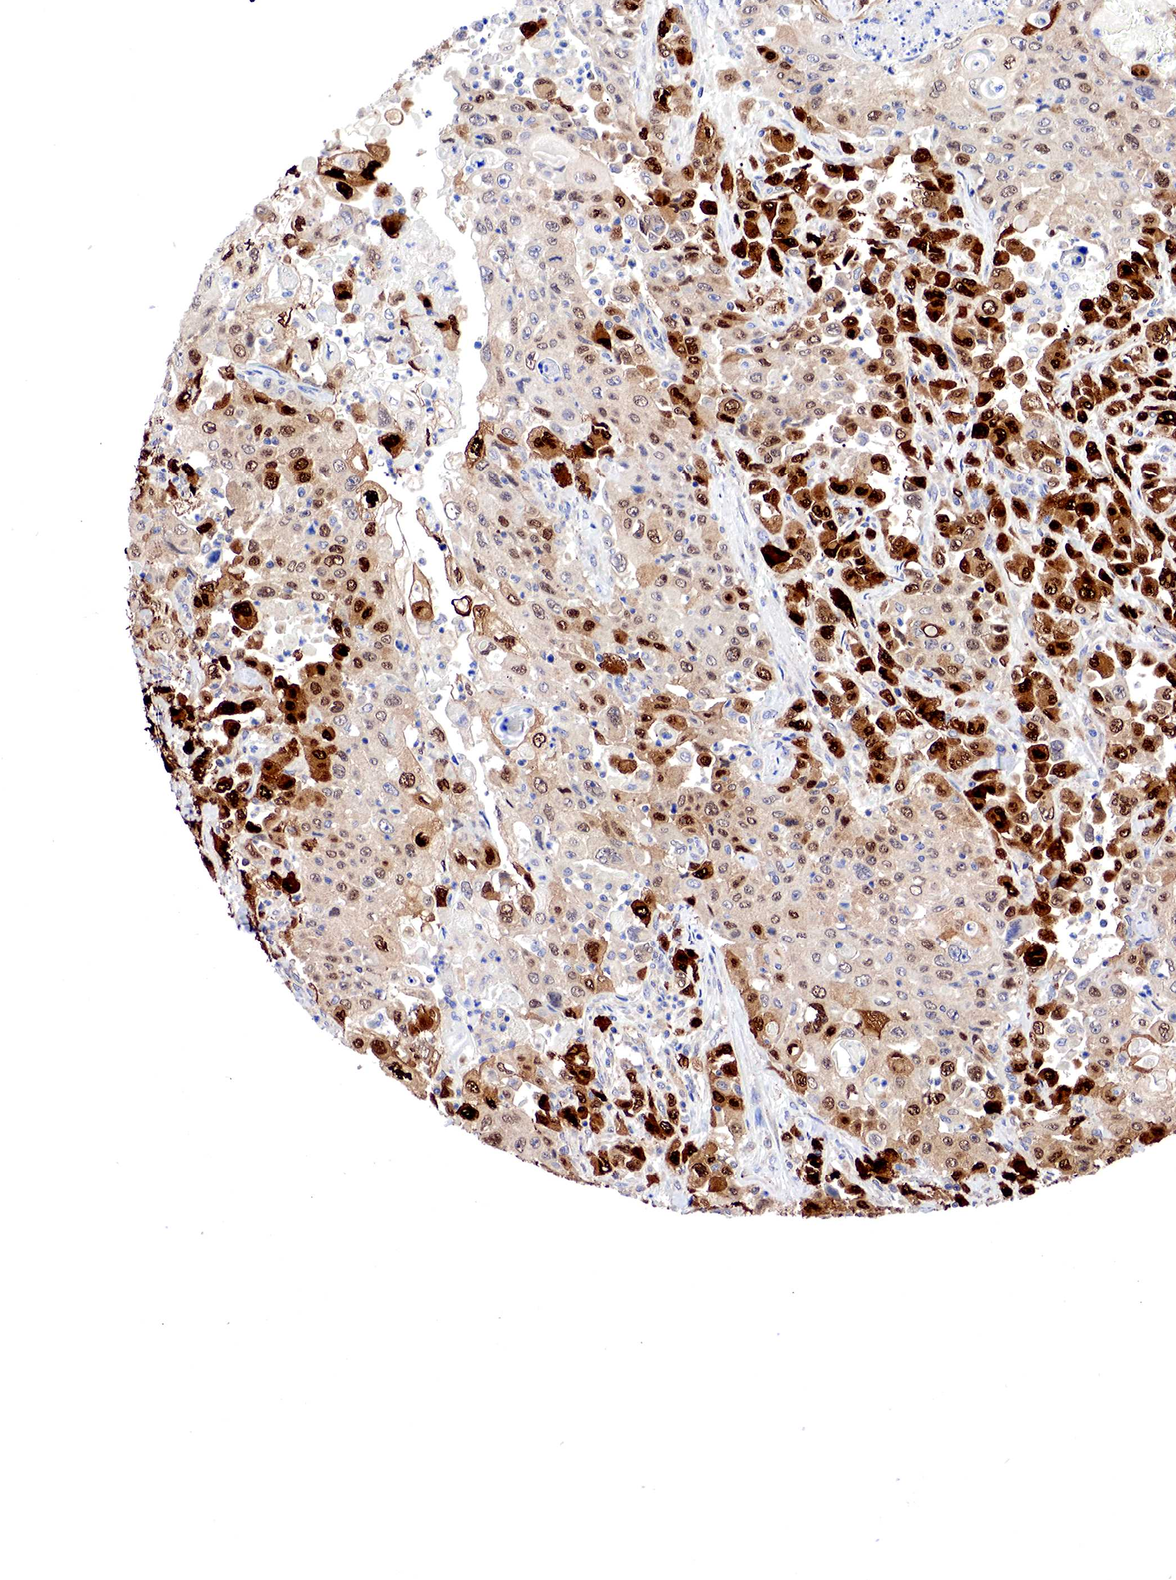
{"staining": {"intensity": "strong", "quantity": ">75%", "location": "cytoplasmic/membranous,nuclear"}, "tissue": "pancreatic cancer", "cell_type": "Tumor cells", "image_type": "cancer", "snomed": [{"axis": "morphology", "description": "Adenocarcinoma, NOS"}, {"axis": "topography", "description": "Pancreas"}], "caption": "Tumor cells exhibit high levels of strong cytoplasmic/membranous and nuclear positivity in approximately >75% of cells in pancreatic adenocarcinoma. (DAB IHC, brown staining for protein, blue staining for nuclei).", "gene": "PABIR2", "patient": {"sex": "male", "age": 70}}